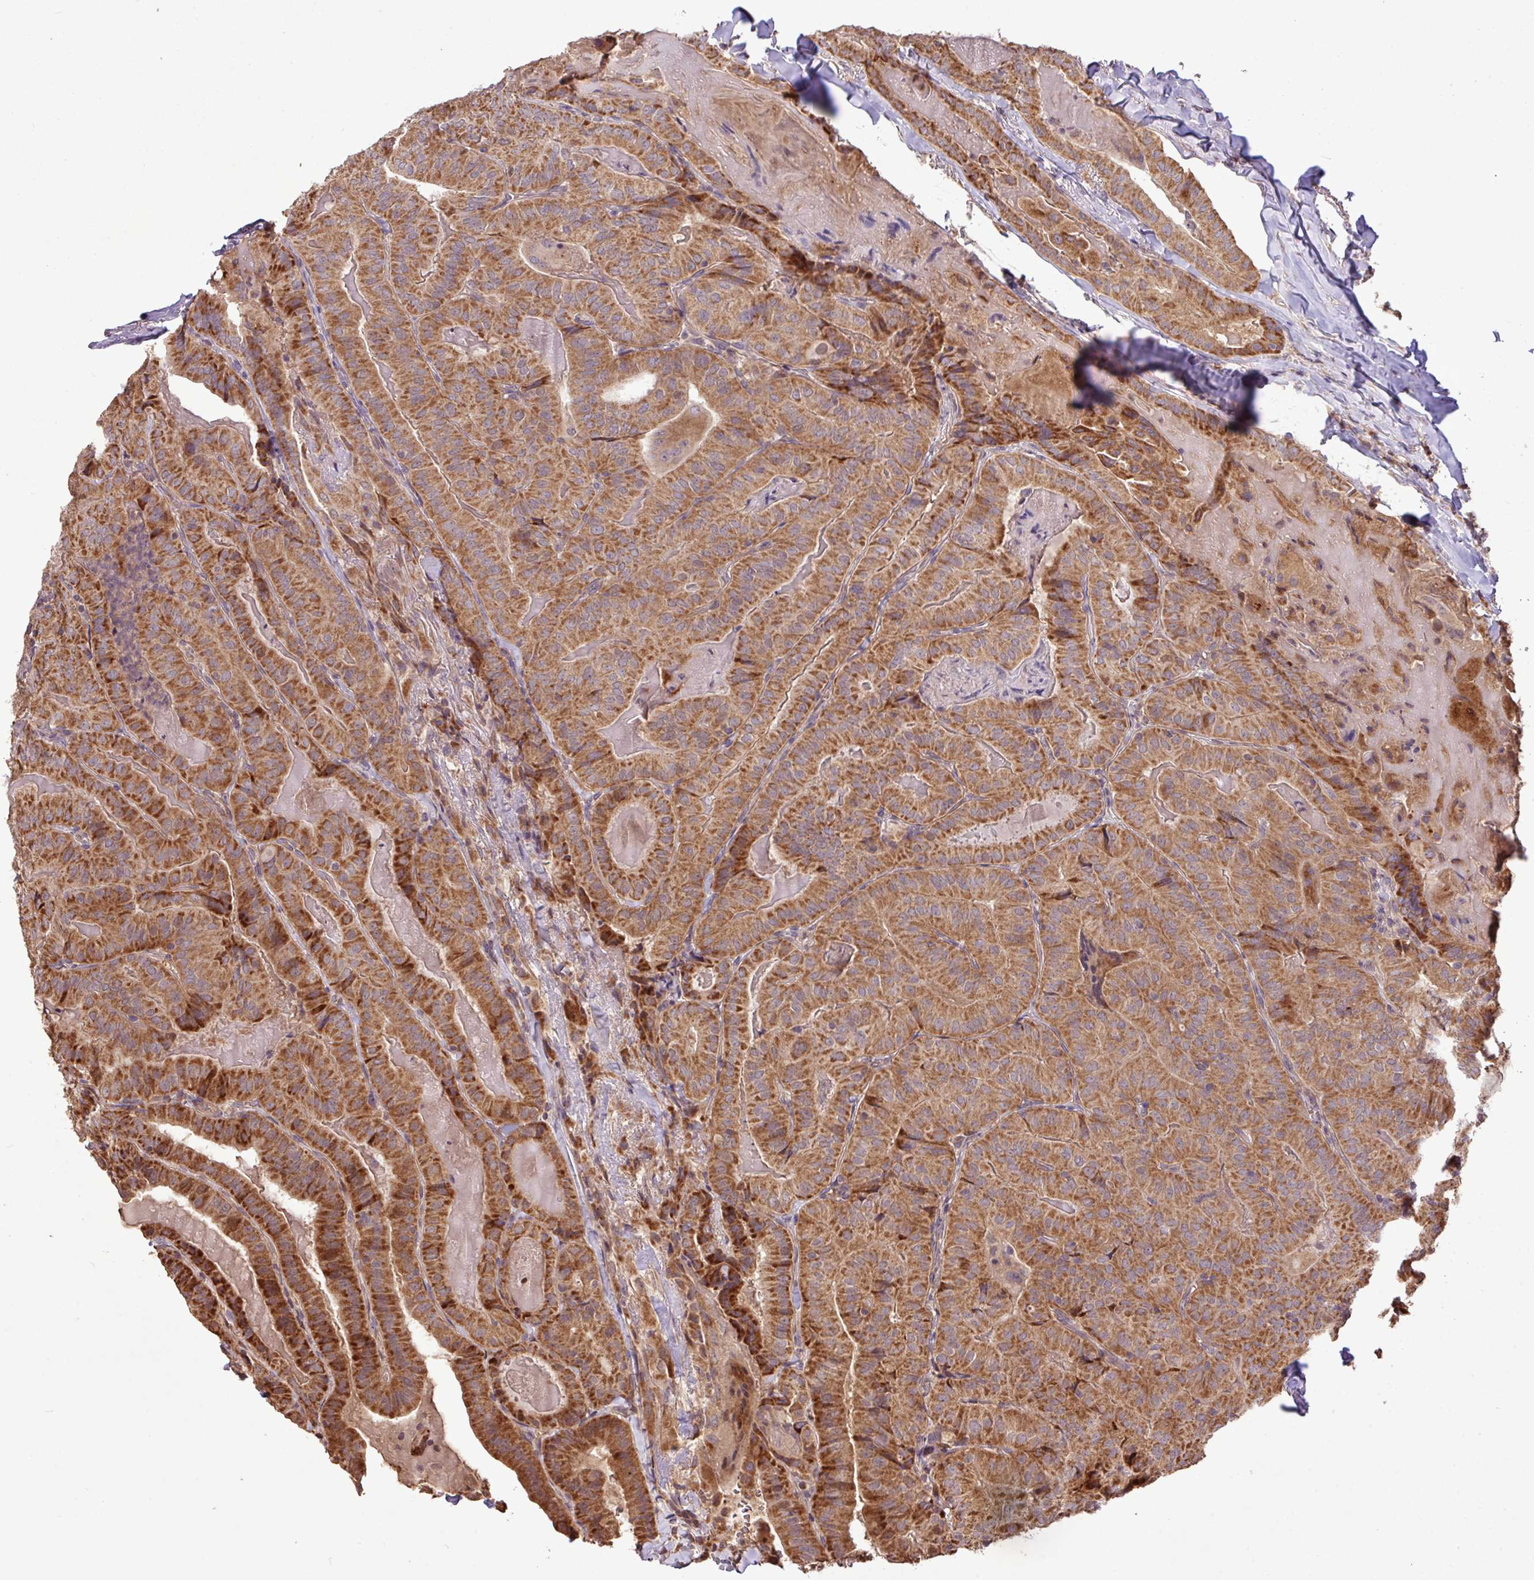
{"staining": {"intensity": "strong", "quantity": ">75%", "location": "cytoplasmic/membranous"}, "tissue": "thyroid cancer", "cell_type": "Tumor cells", "image_type": "cancer", "snomed": [{"axis": "morphology", "description": "Papillary adenocarcinoma, NOS"}, {"axis": "topography", "description": "Thyroid gland"}], "caption": "IHC (DAB) staining of thyroid papillary adenocarcinoma displays strong cytoplasmic/membranous protein positivity in about >75% of tumor cells. The staining is performed using DAB brown chromogen to label protein expression. The nuclei are counter-stained blue using hematoxylin.", "gene": "YPEL3", "patient": {"sex": "female", "age": 68}}